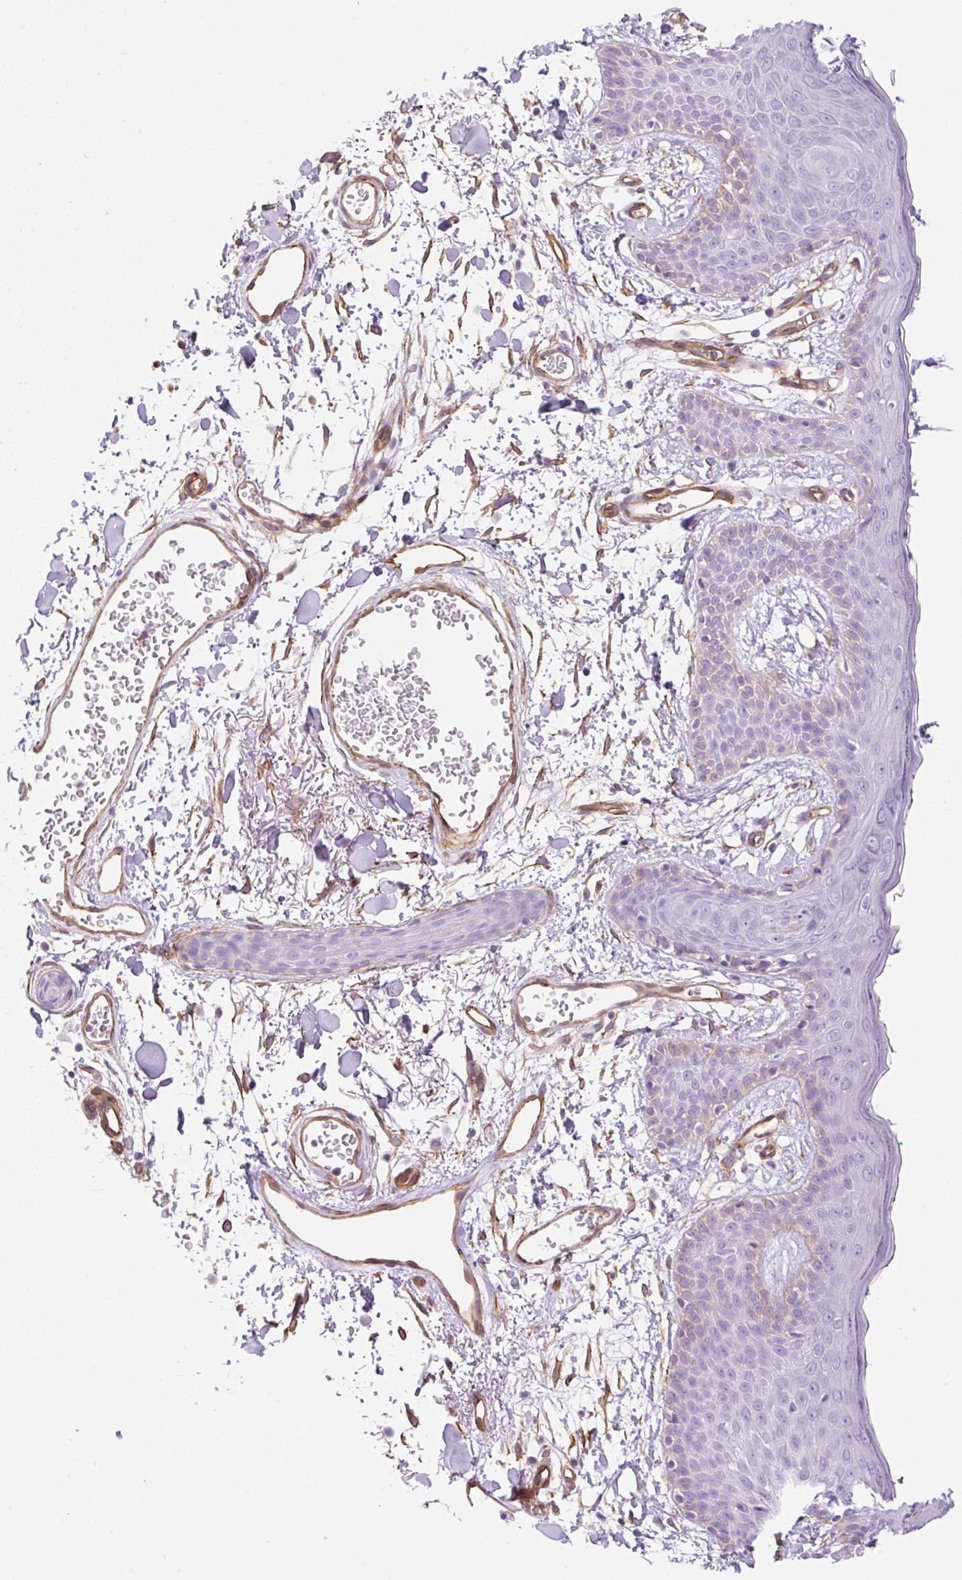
{"staining": {"intensity": "negative", "quantity": "none", "location": "none"}, "tissue": "skin", "cell_type": "Fibroblasts", "image_type": "normal", "snomed": [{"axis": "morphology", "description": "Normal tissue, NOS"}, {"axis": "topography", "description": "Skin"}], "caption": "A high-resolution photomicrograph shows immunohistochemistry (IHC) staining of unremarkable skin, which exhibits no significant expression in fibroblasts.", "gene": "EHD1", "patient": {"sex": "male", "age": 79}}